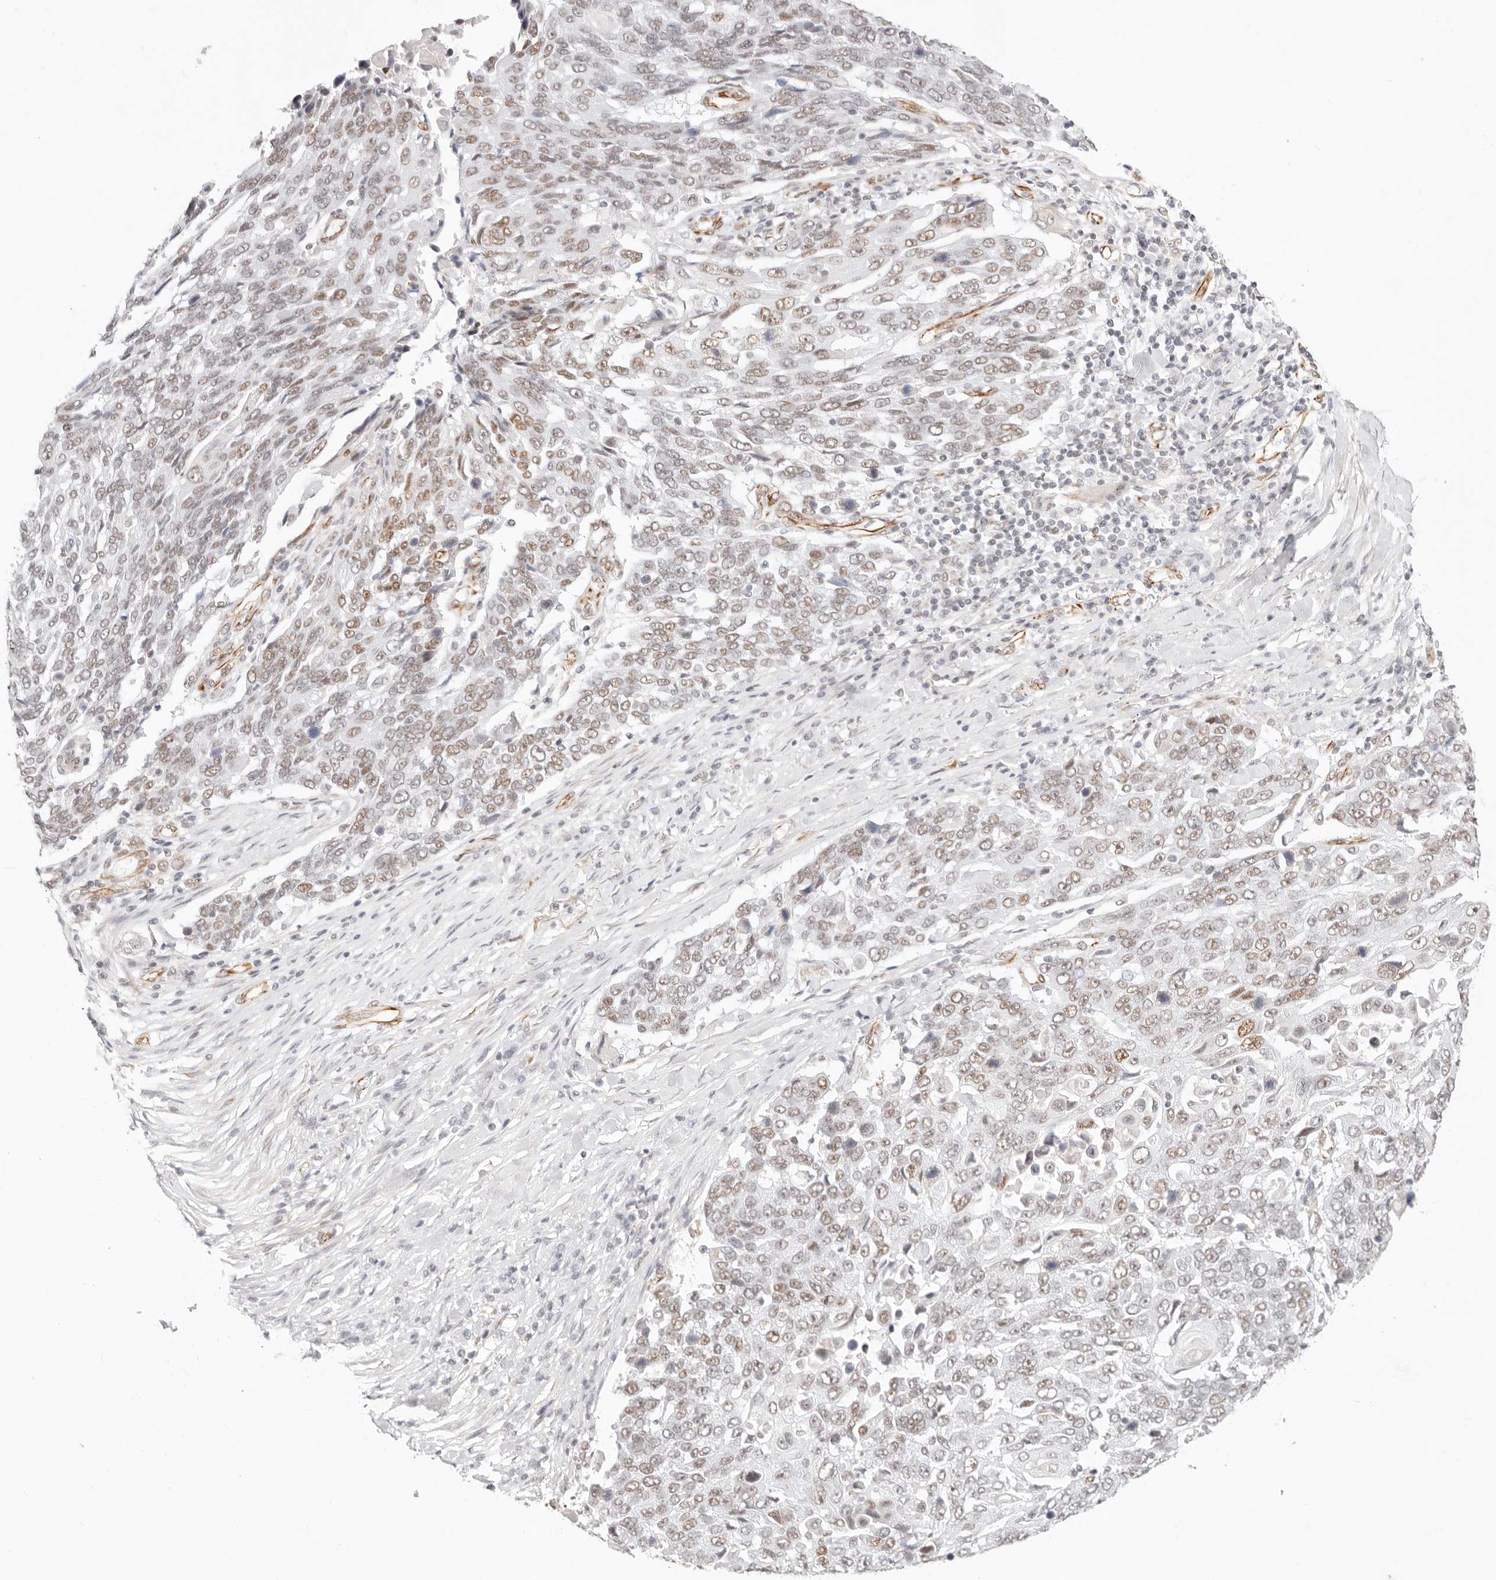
{"staining": {"intensity": "moderate", "quantity": "25%-75%", "location": "nuclear"}, "tissue": "lung cancer", "cell_type": "Tumor cells", "image_type": "cancer", "snomed": [{"axis": "morphology", "description": "Squamous cell carcinoma, NOS"}, {"axis": "topography", "description": "Lung"}], "caption": "Squamous cell carcinoma (lung) stained with DAB (3,3'-diaminobenzidine) immunohistochemistry (IHC) demonstrates medium levels of moderate nuclear staining in approximately 25%-75% of tumor cells.", "gene": "ZC3H11A", "patient": {"sex": "male", "age": 66}}